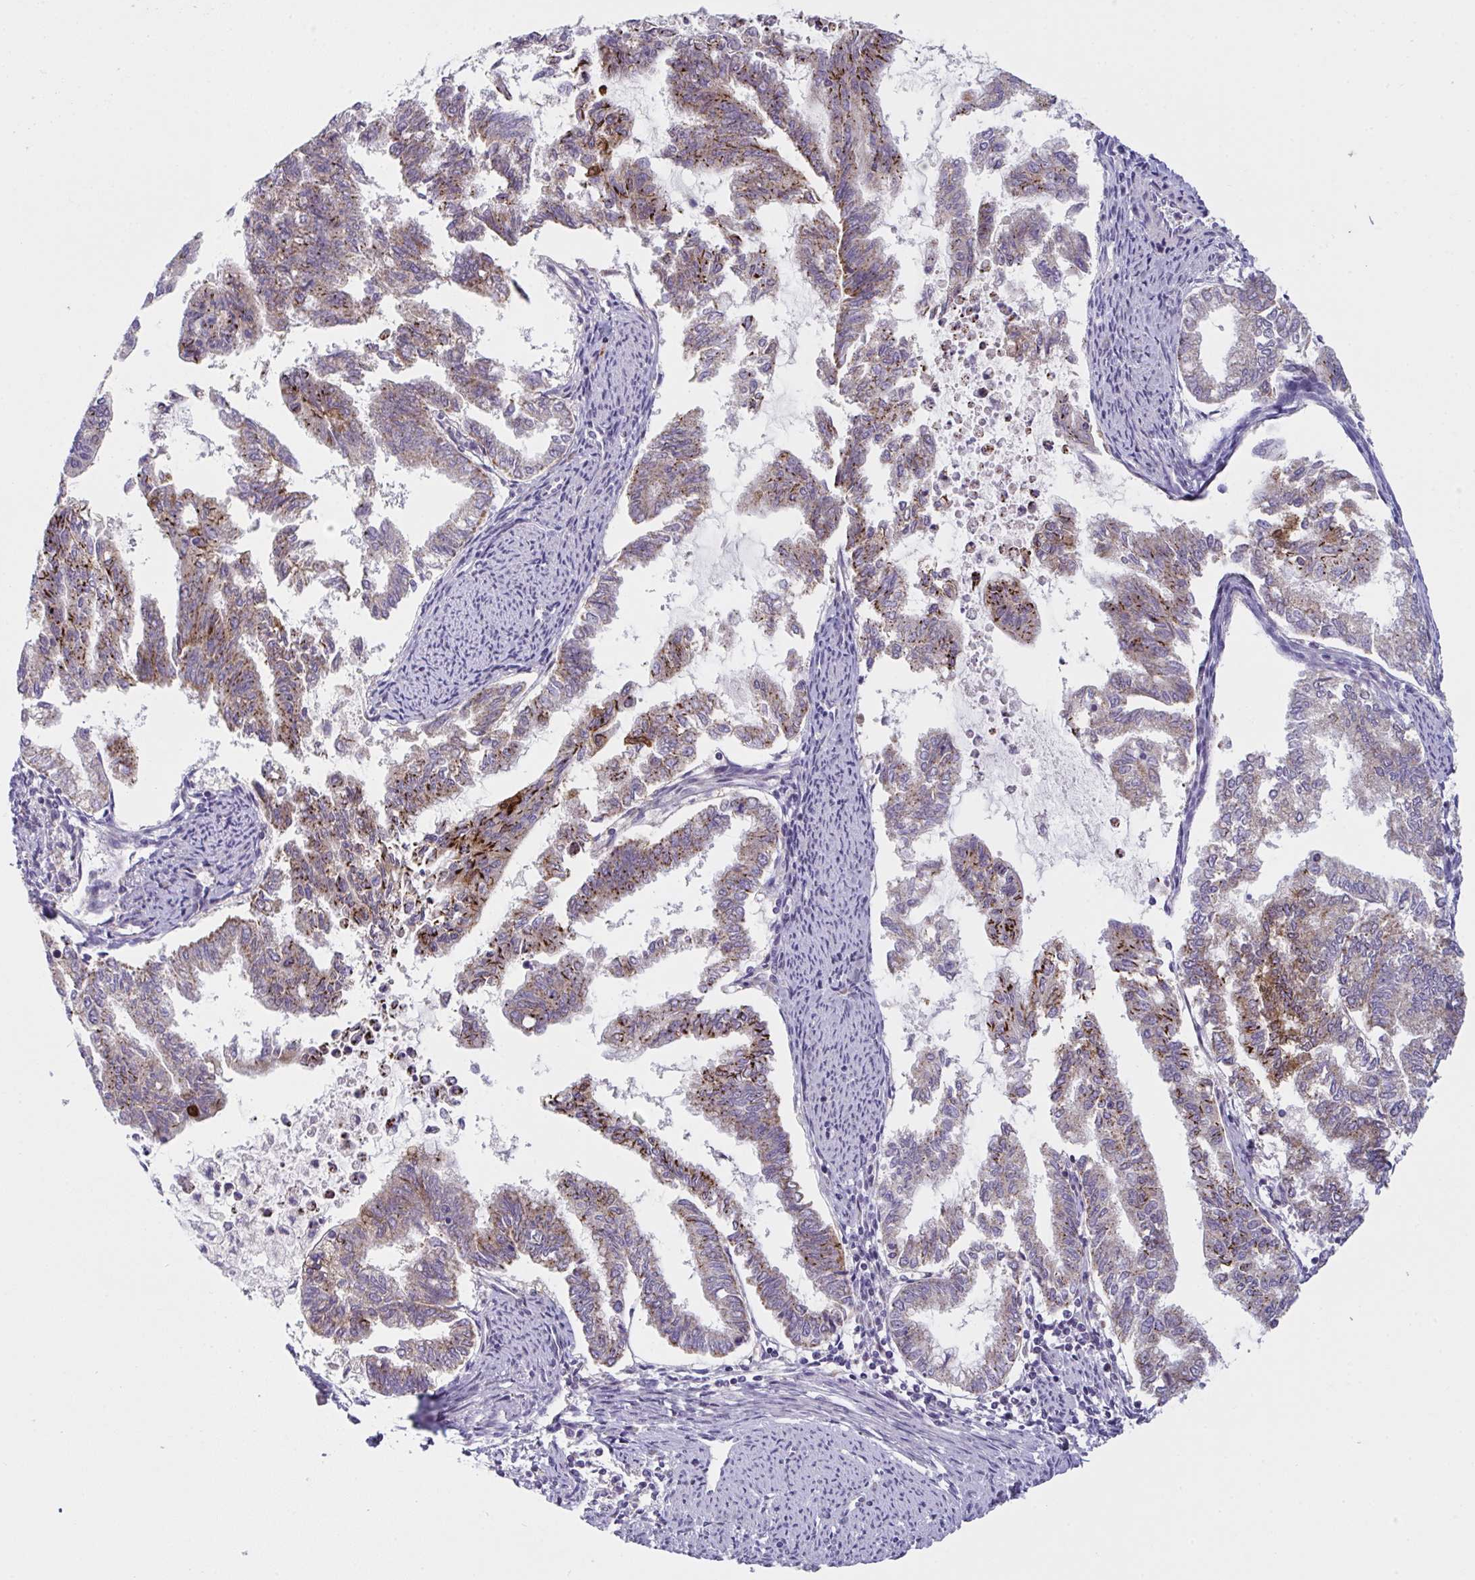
{"staining": {"intensity": "moderate", "quantity": "25%-75%", "location": "cytoplasmic/membranous"}, "tissue": "endometrial cancer", "cell_type": "Tumor cells", "image_type": "cancer", "snomed": [{"axis": "morphology", "description": "Adenocarcinoma, NOS"}, {"axis": "topography", "description": "Endometrium"}], "caption": "Protein expression analysis of human adenocarcinoma (endometrial) reveals moderate cytoplasmic/membranous staining in approximately 25%-75% of tumor cells.", "gene": "MRPS2", "patient": {"sex": "female", "age": 79}}